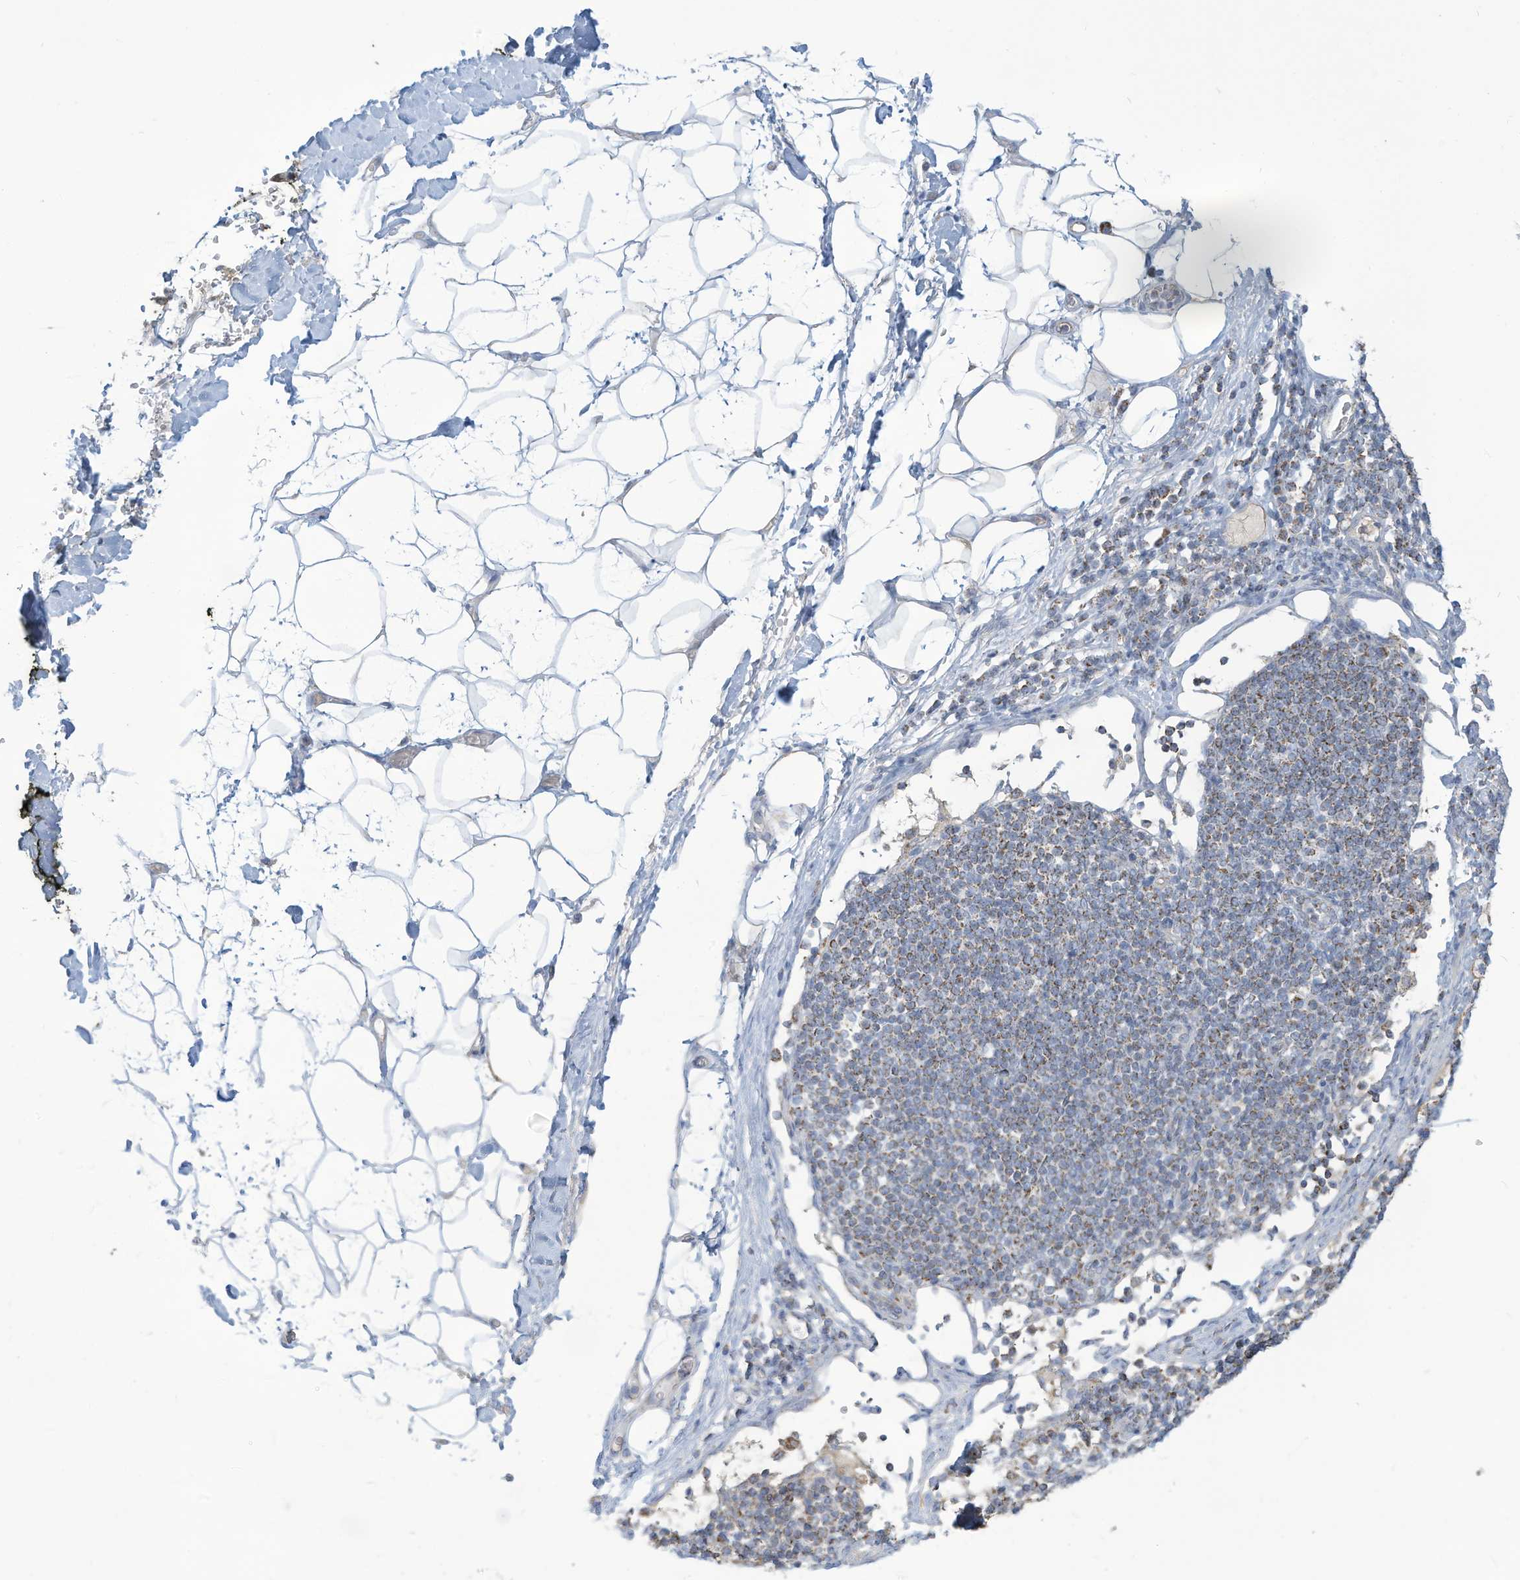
{"staining": {"intensity": "negative", "quantity": "none", "location": "none"}, "tissue": "adipose tissue", "cell_type": "Adipocytes", "image_type": "normal", "snomed": [{"axis": "morphology", "description": "Normal tissue, NOS"}, {"axis": "morphology", "description": "Adenocarcinoma, NOS"}, {"axis": "topography", "description": "Pancreas"}, {"axis": "topography", "description": "Peripheral nerve tissue"}], "caption": "High magnification brightfield microscopy of unremarkable adipose tissue stained with DAB (brown) and counterstained with hematoxylin (blue): adipocytes show no significant staining. (DAB (3,3'-diaminobenzidine) immunohistochemistry, high magnification).", "gene": "NLN", "patient": {"sex": "male", "age": 59}}